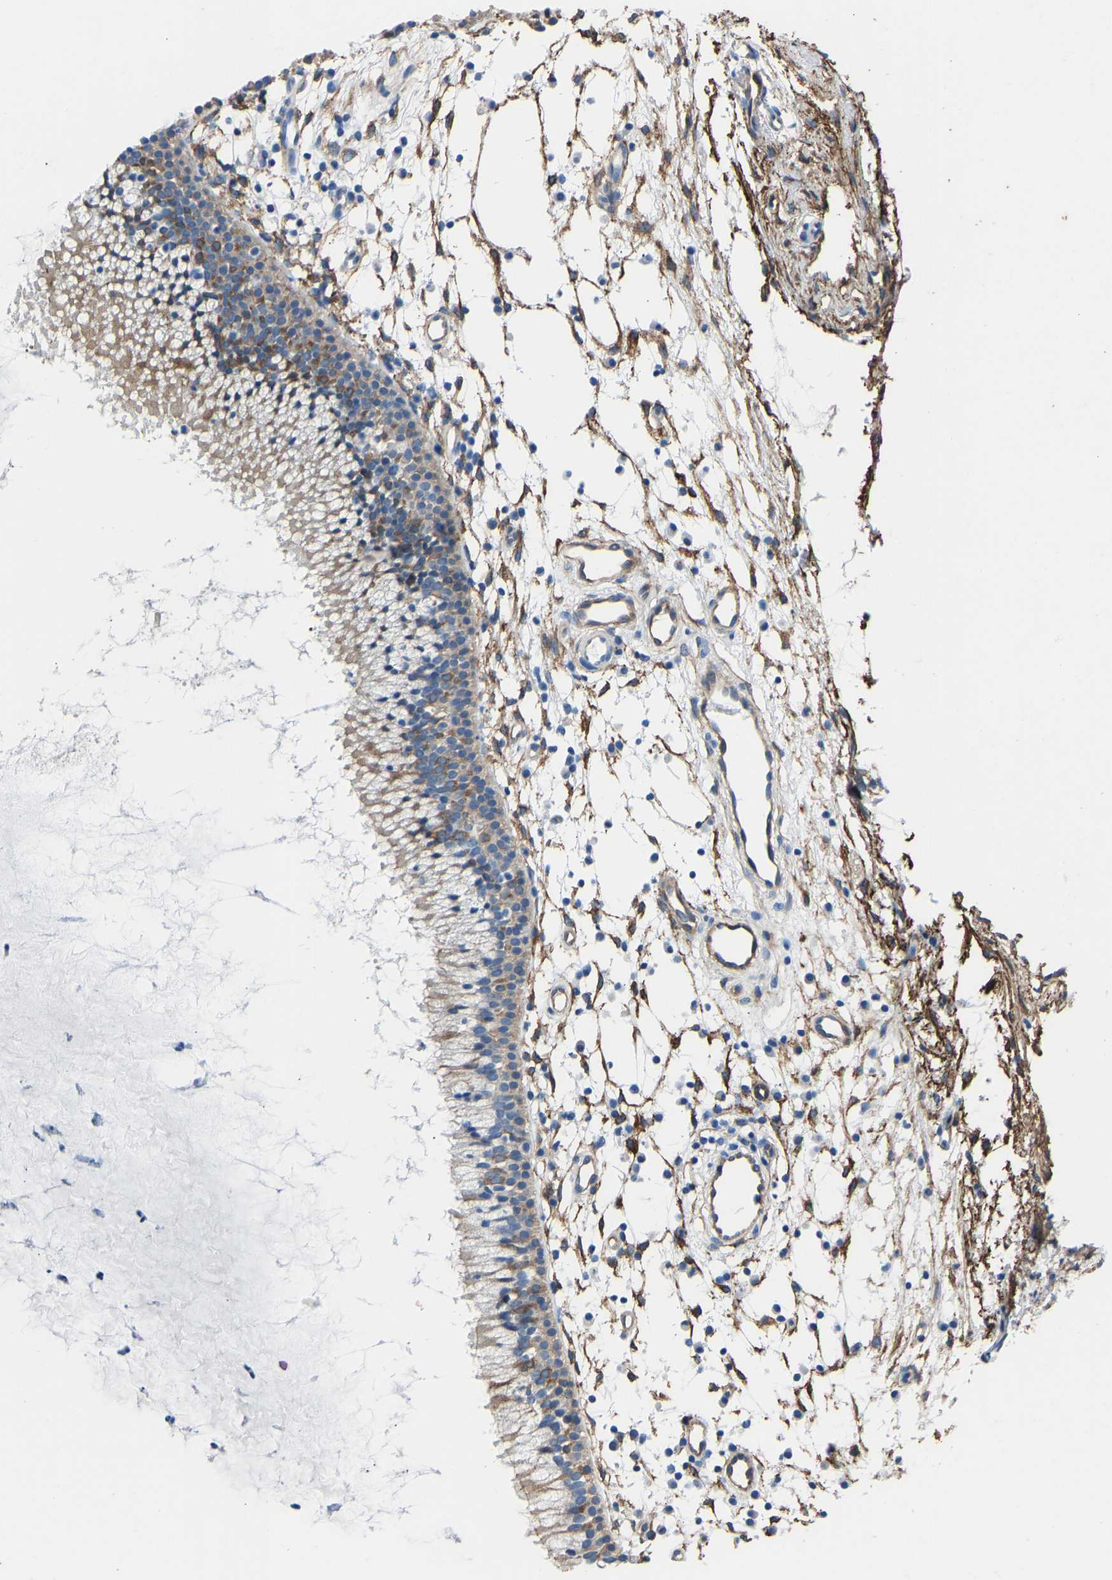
{"staining": {"intensity": "moderate", "quantity": ">75%", "location": "cytoplasmic/membranous"}, "tissue": "nasopharynx", "cell_type": "Respiratory epithelial cells", "image_type": "normal", "snomed": [{"axis": "morphology", "description": "Normal tissue, NOS"}, {"axis": "topography", "description": "Nasopharynx"}], "caption": "Brown immunohistochemical staining in unremarkable nasopharynx reveals moderate cytoplasmic/membranous expression in approximately >75% of respiratory epithelial cells. The protein is shown in brown color, while the nuclei are stained blue.", "gene": "MYH10", "patient": {"sex": "male", "age": 21}}